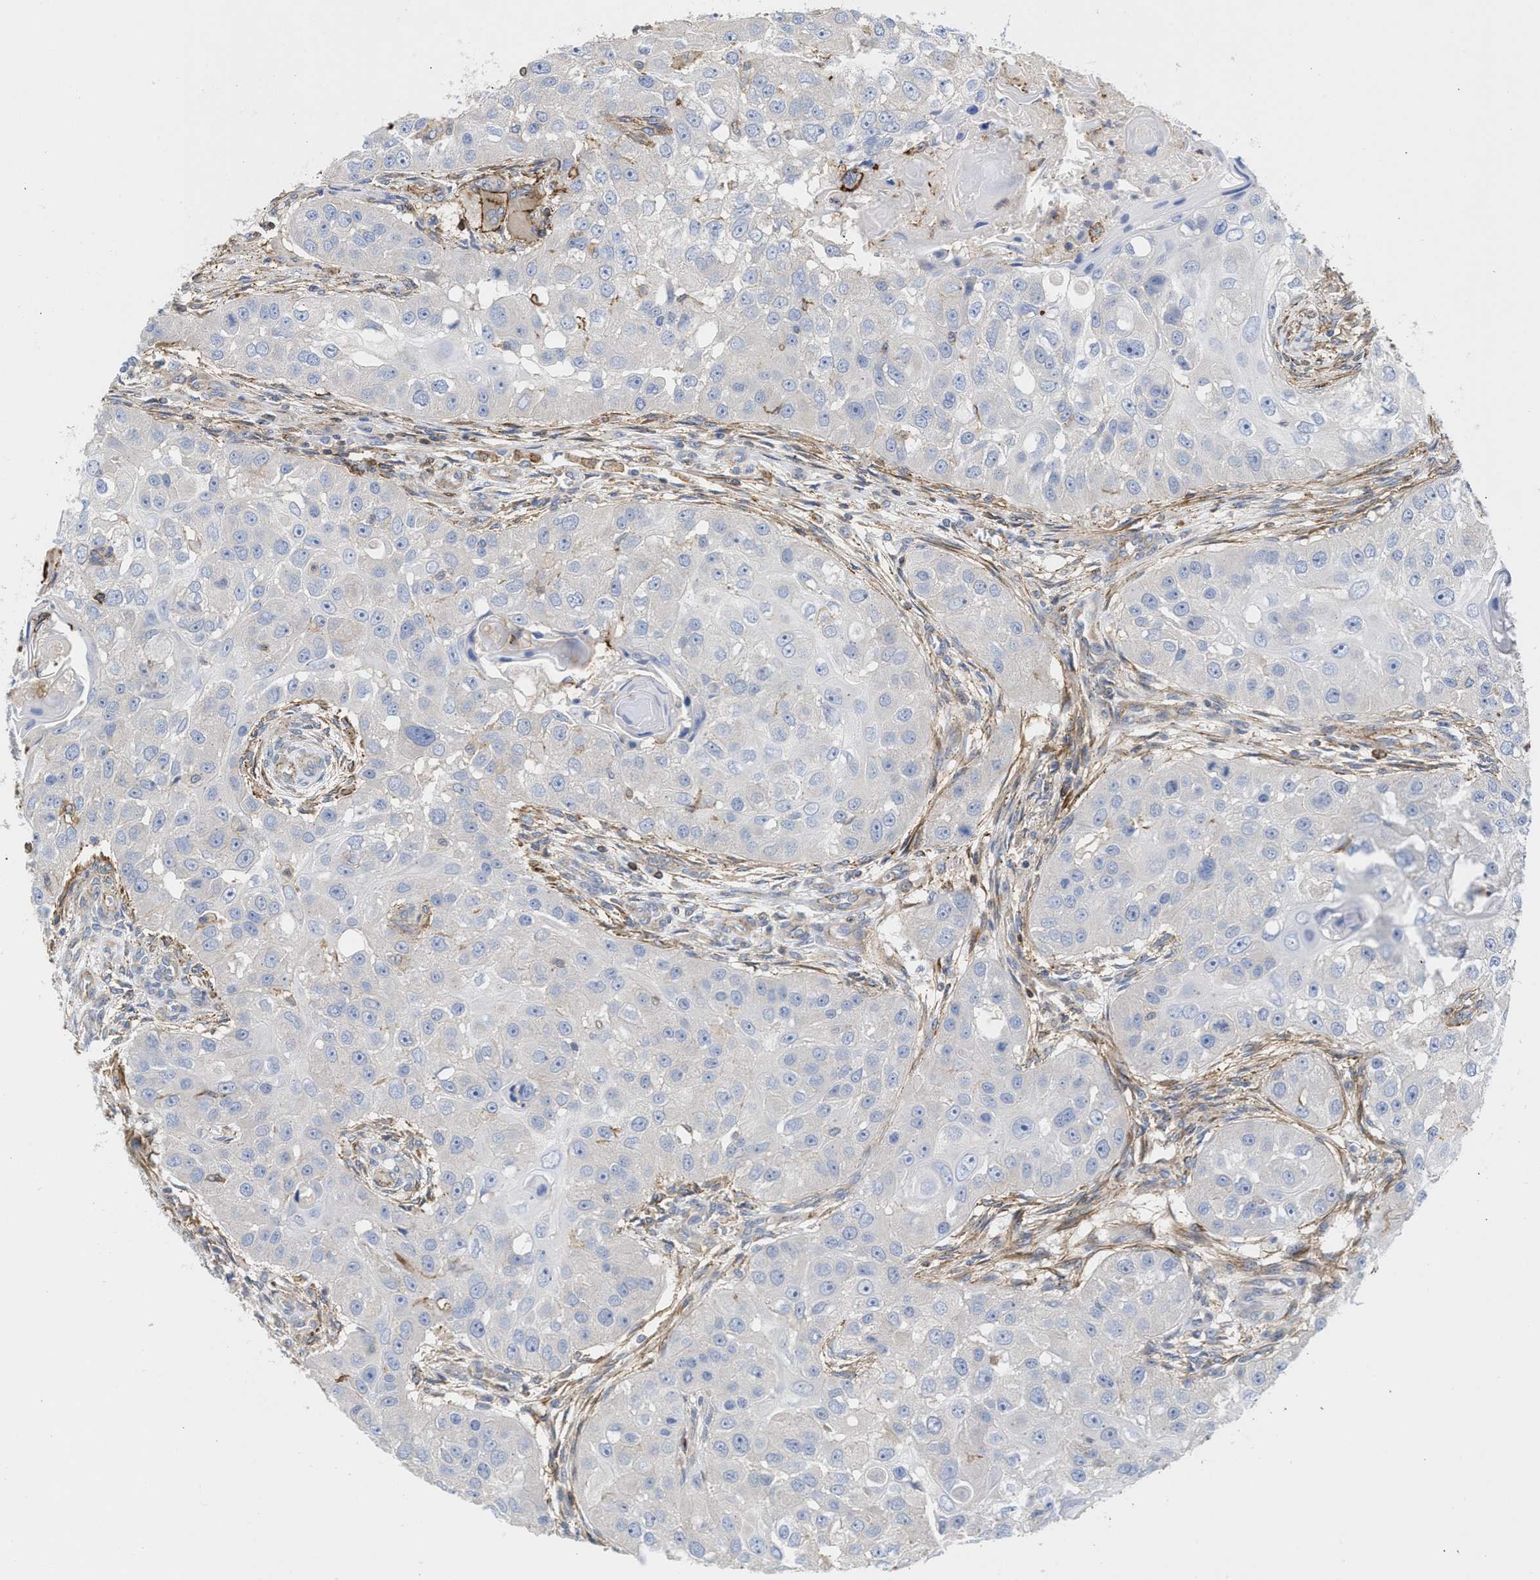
{"staining": {"intensity": "negative", "quantity": "none", "location": "none"}, "tissue": "head and neck cancer", "cell_type": "Tumor cells", "image_type": "cancer", "snomed": [{"axis": "morphology", "description": "Normal tissue, NOS"}, {"axis": "morphology", "description": "Squamous cell carcinoma, NOS"}, {"axis": "topography", "description": "Skeletal muscle"}, {"axis": "topography", "description": "Head-Neck"}], "caption": "An immunohistochemistry histopathology image of head and neck squamous cell carcinoma is shown. There is no staining in tumor cells of head and neck squamous cell carcinoma.", "gene": "HS3ST5", "patient": {"sex": "male", "age": 51}}